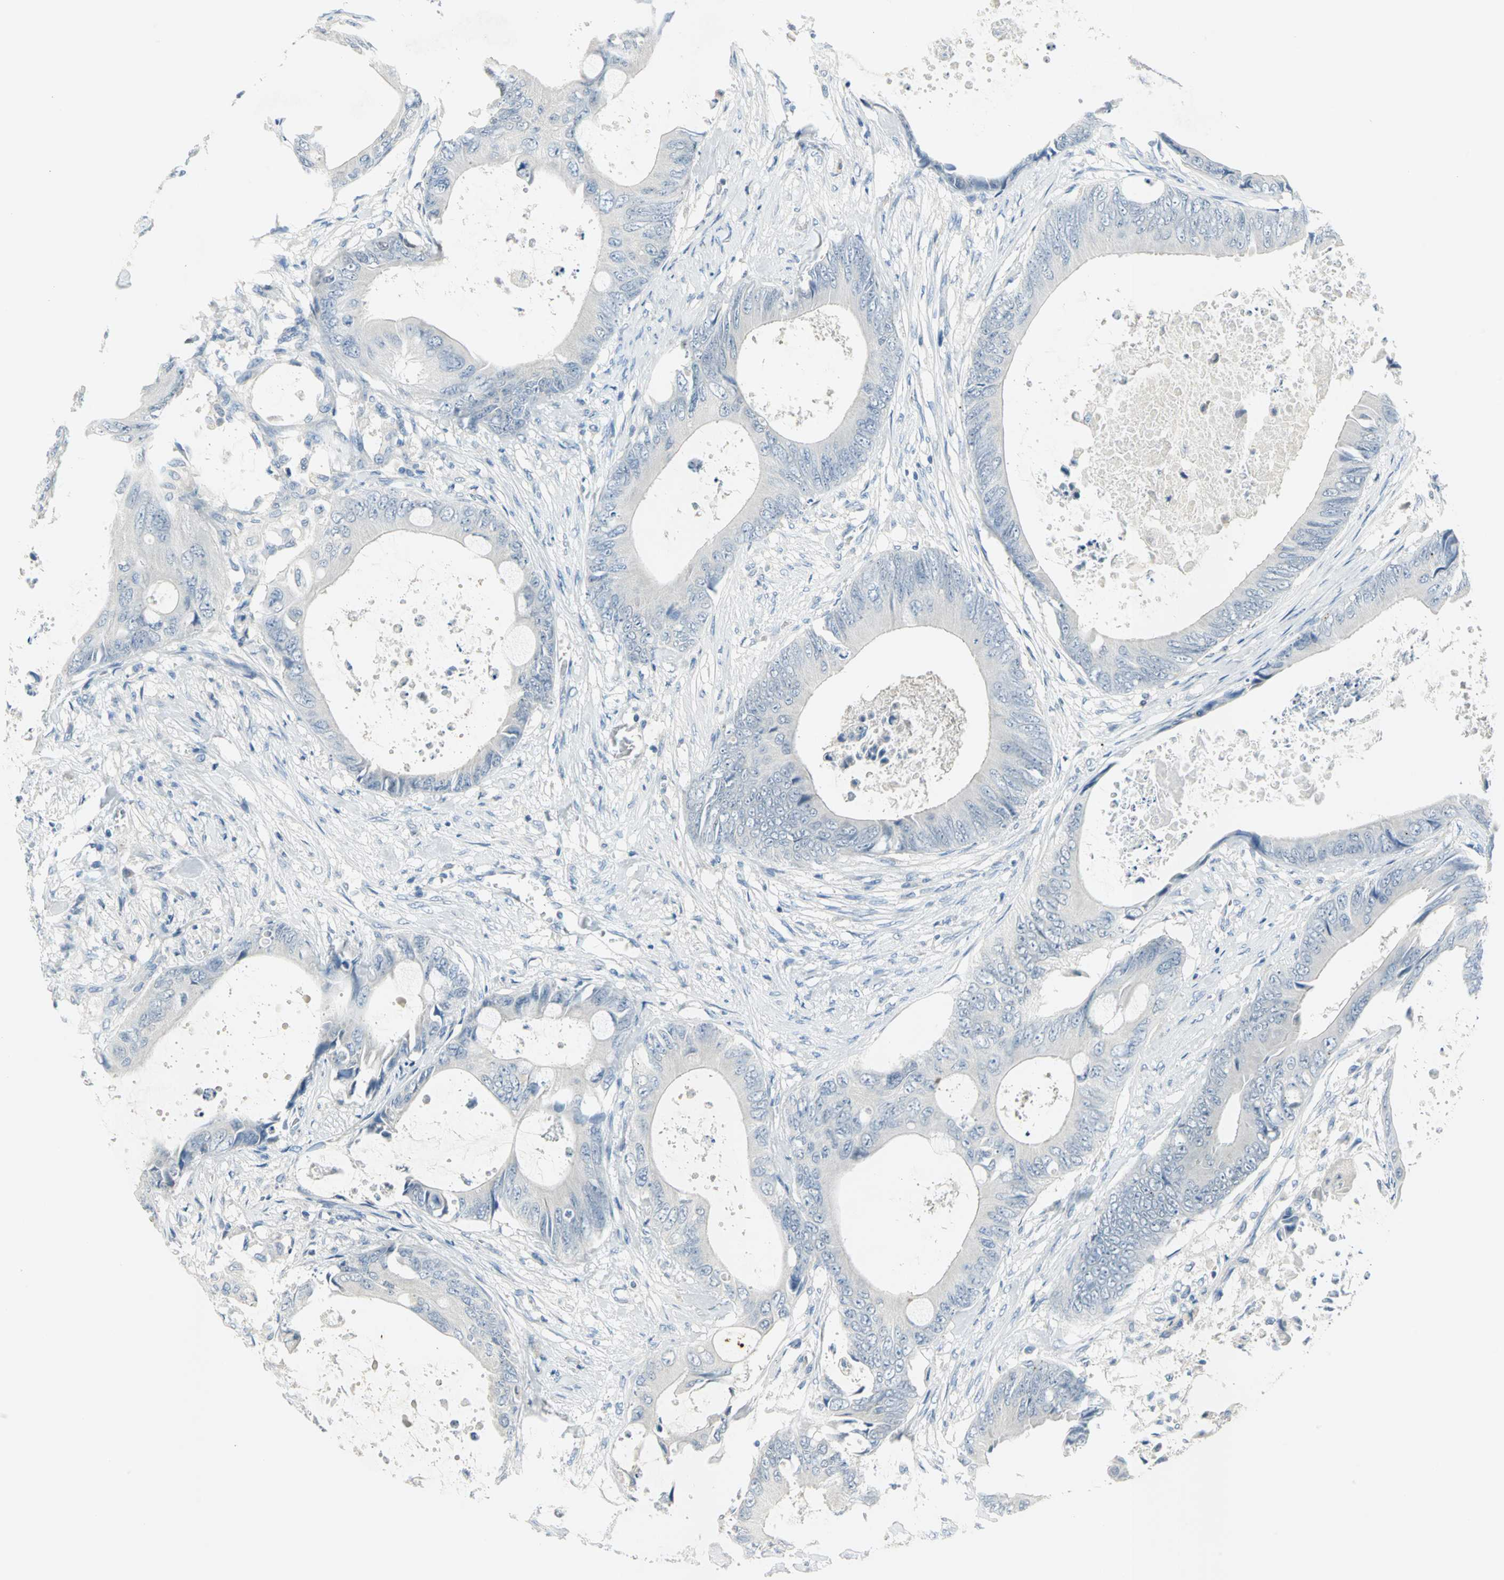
{"staining": {"intensity": "negative", "quantity": "none", "location": "none"}, "tissue": "colorectal cancer", "cell_type": "Tumor cells", "image_type": "cancer", "snomed": [{"axis": "morphology", "description": "Normal tissue, NOS"}, {"axis": "morphology", "description": "Adenocarcinoma, NOS"}, {"axis": "topography", "description": "Rectum"}, {"axis": "topography", "description": "Peripheral nerve tissue"}], "caption": "A photomicrograph of colorectal cancer stained for a protein exhibits no brown staining in tumor cells.", "gene": "ZIC1", "patient": {"sex": "female", "age": 77}}